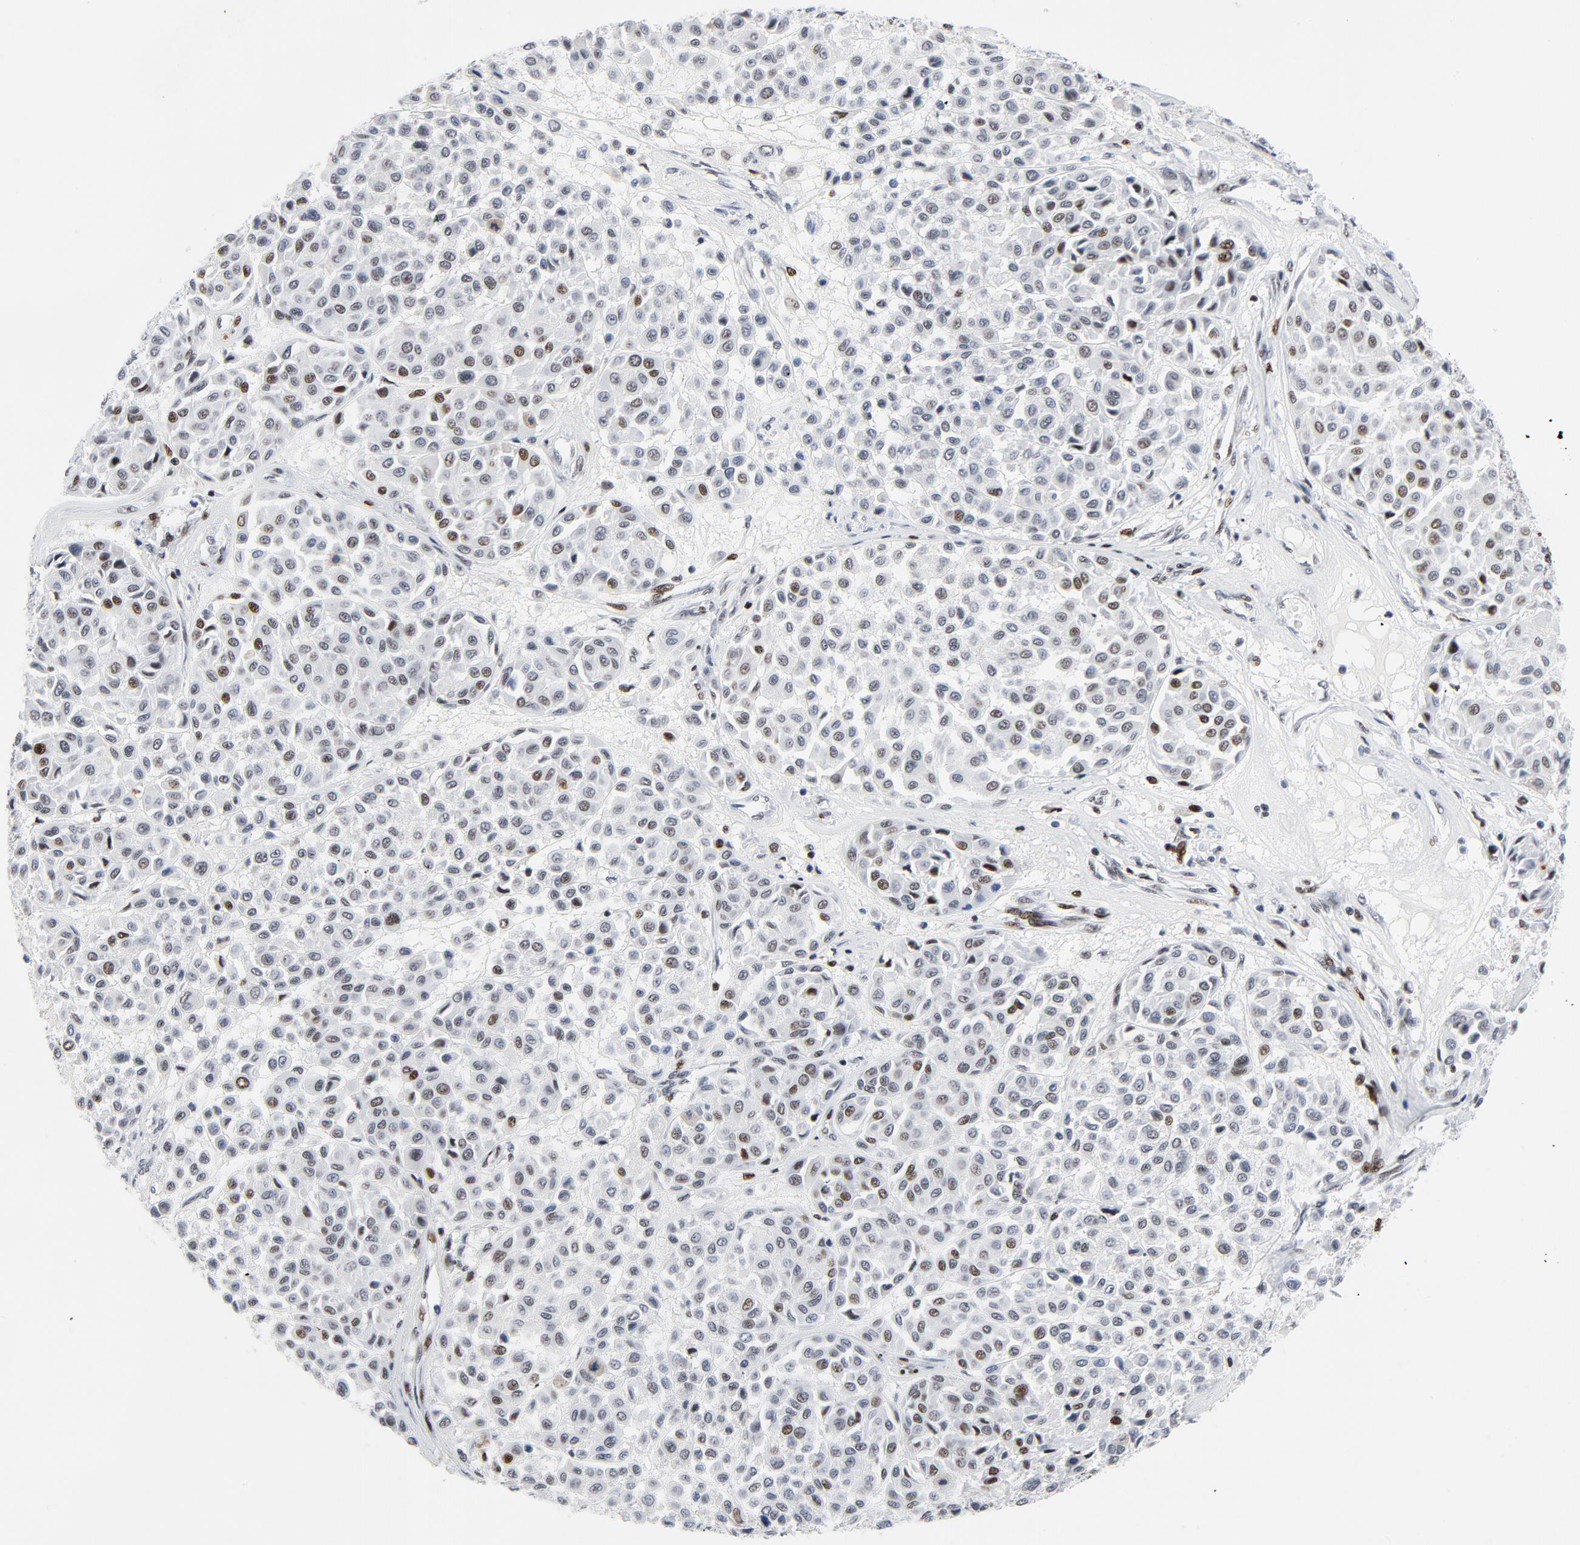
{"staining": {"intensity": "moderate", "quantity": "<25%", "location": "nuclear"}, "tissue": "melanoma", "cell_type": "Tumor cells", "image_type": "cancer", "snomed": [{"axis": "morphology", "description": "Malignant melanoma, Metastatic site"}, {"axis": "topography", "description": "Soft tissue"}], "caption": "Protein staining reveals moderate nuclear staining in about <25% of tumor cells in malignant melanoma (metastatic site). (Stains: DAB in brown, nuclei in blue, Microscopy: brightfield microscopy at high magnification).", "gene": "POLD1", "patient": {"sex": "male", "age": 41}}